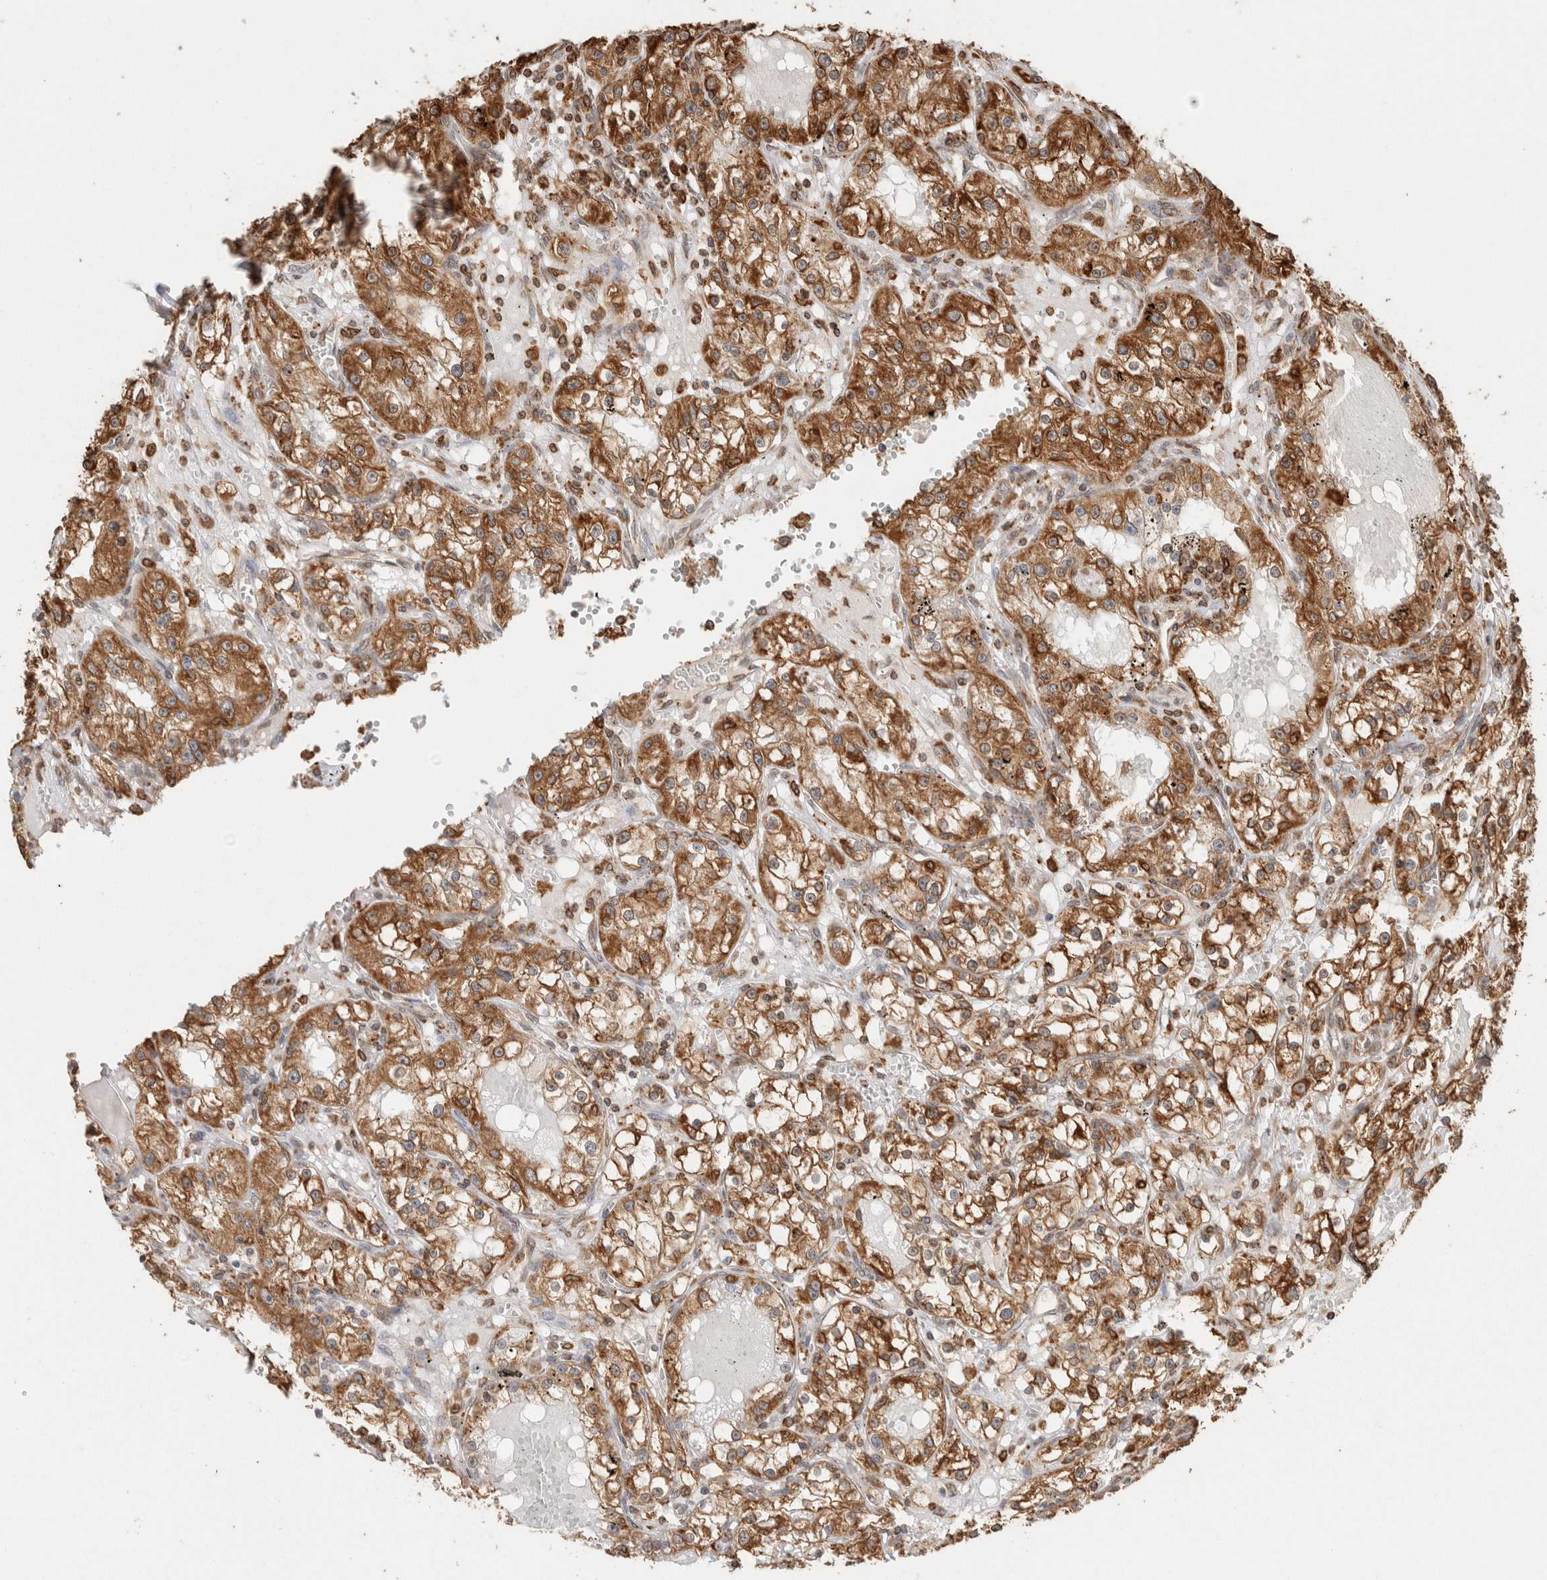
{"staining": {"intensity": "moderate", "quantity": ">75%", "location": "cytoplasmic/membranous"}, "tissue": "renal cancer", "cell_type": "Tumor cells", "image_type": "cancer", "snomed": [{"axis": "morphology", "description": "Adenocarcinoma, NOS"}, {"axis": "topography", "description": "Kidney"}], "caption": "Renal cancer (adenocarcinoma) stained with IHC shows moderate cytoplasmic/membranous staining in about >75% of tumor cells. (Brightfield microscopy of DAB IHC at high magnification).", "gene": "ERAP1", "patient": {"sex": "male", "age": 56}}